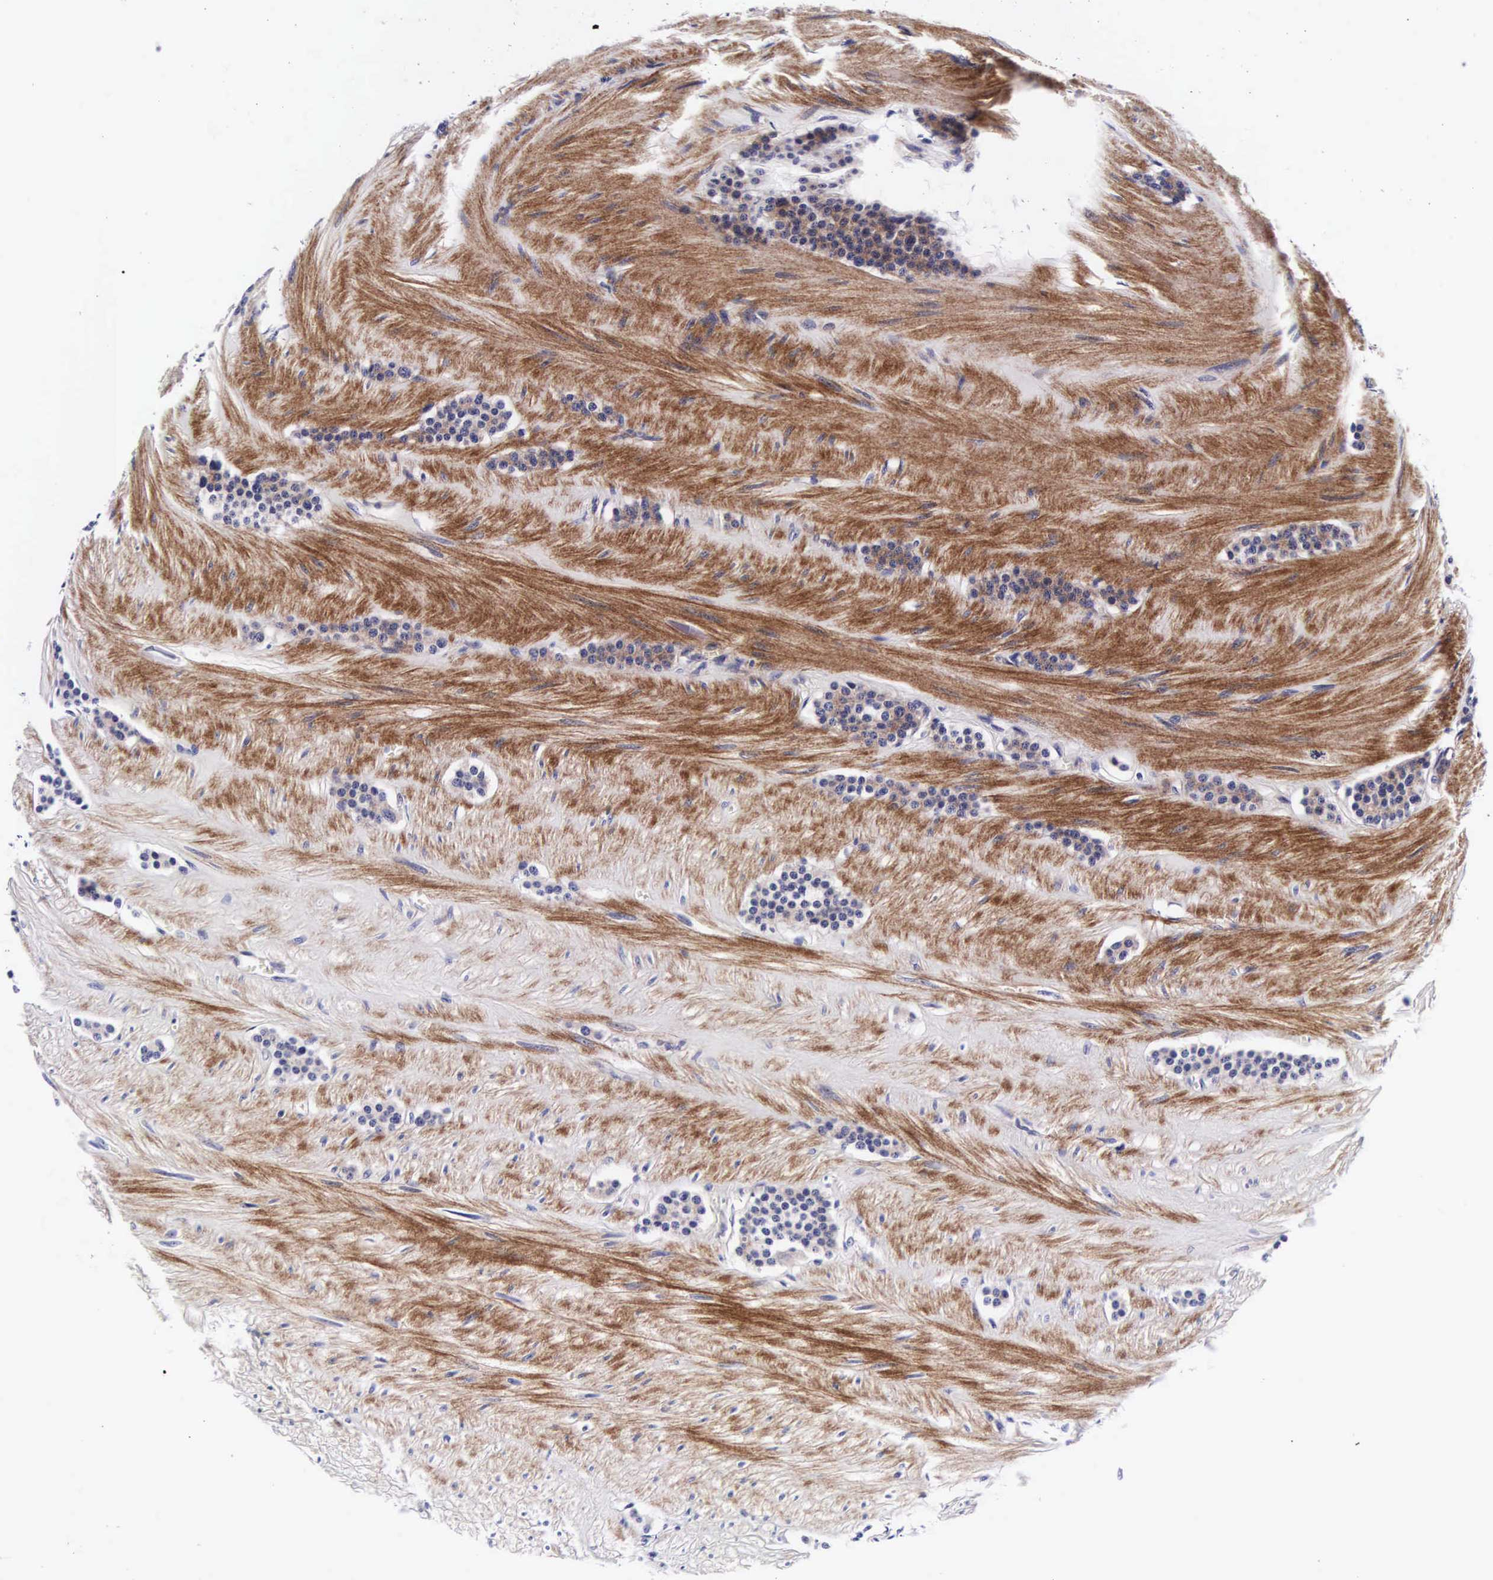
{"staining": {"intensity": "negative", "quantity": "none", "location": "none"}, "tissue": "carcinoid", "cell_type": "Tumor cells", "image_type": "cancer", "snomed": [{"axis": "morphology", "description": "Carcinoid, malignant, NOS"}, {"axis": "topography", "description": "Small intestine"}], "caption": "Immunohistochemical staining of malignant carcinoid shows no significant staining in tumor cells. (Brightfield microscopy of DAB (3,3'-diaminobenzidine) immunohistochemistry at high magnification).", "gene": "UPRT", "patient": {"sex": "male", "age": 60}}